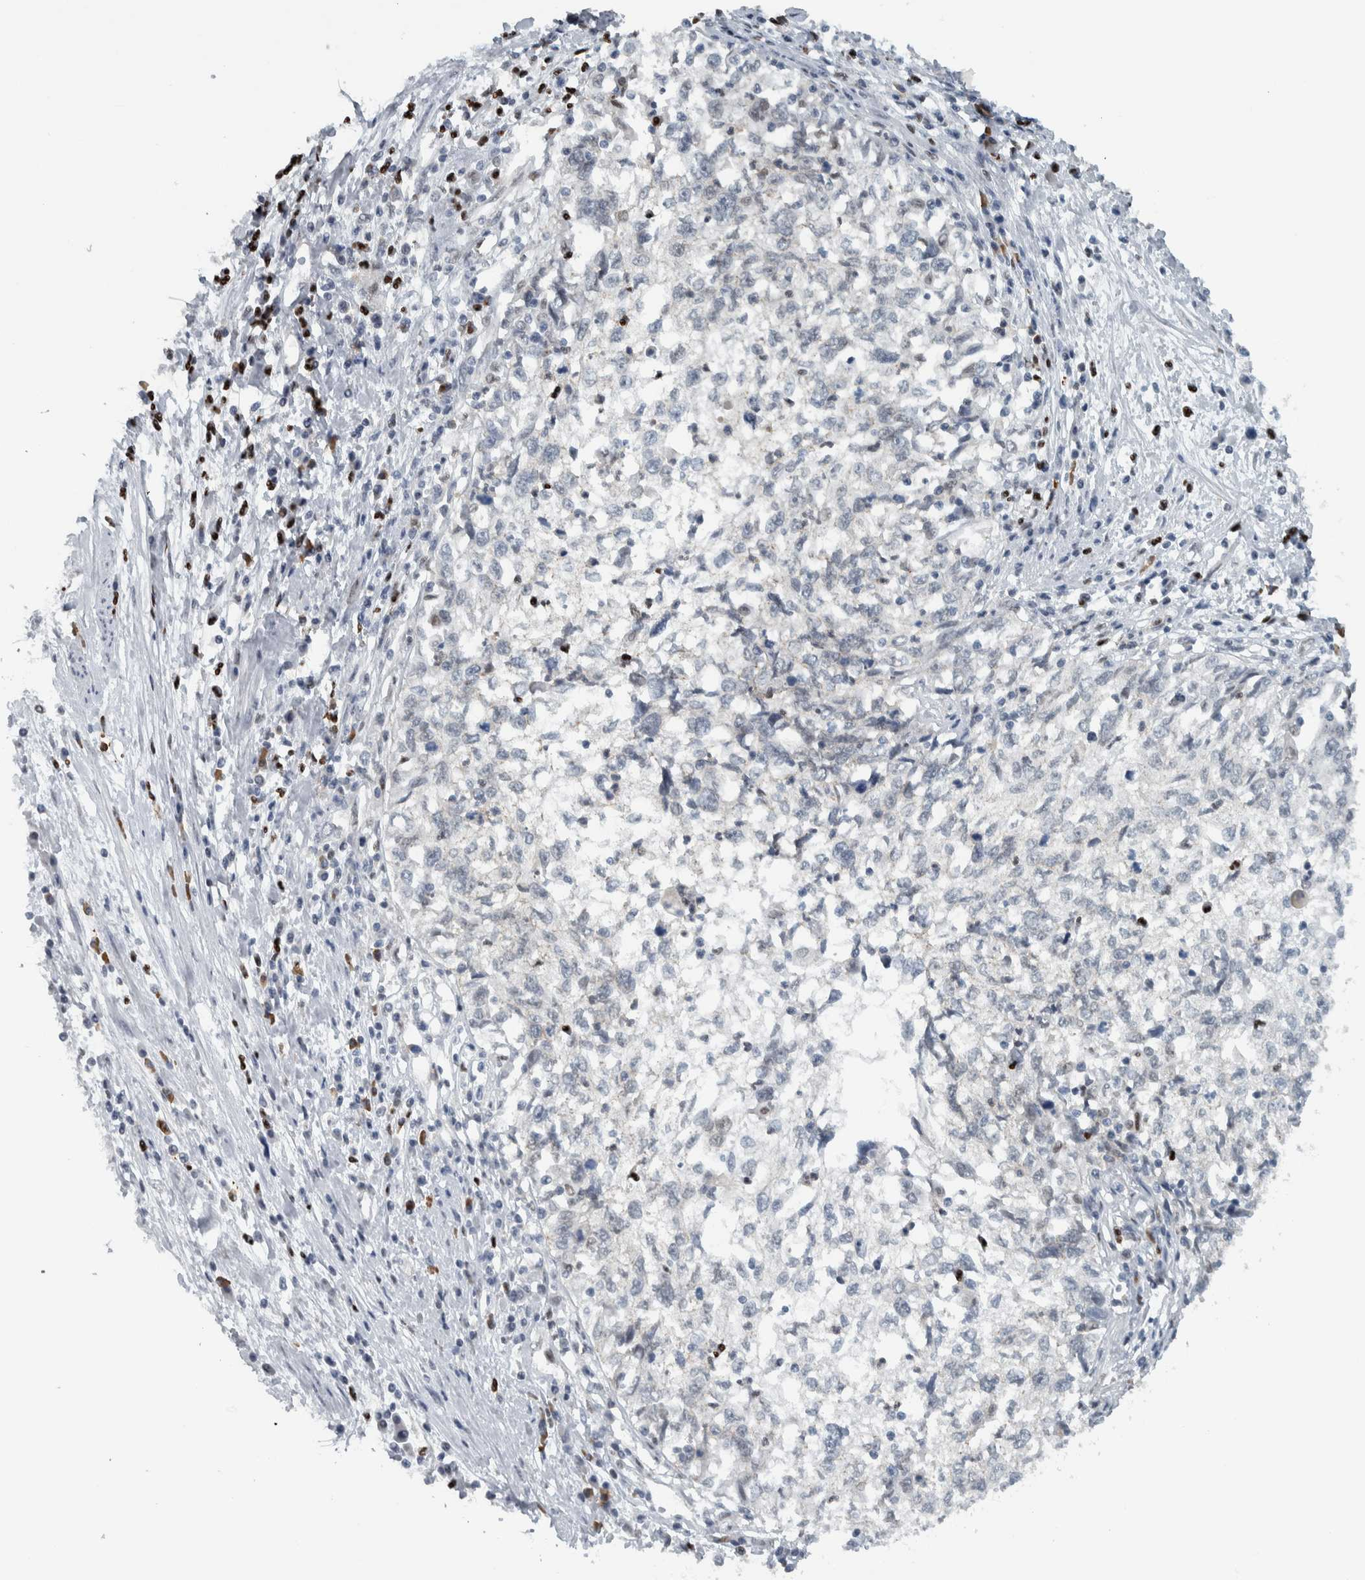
{"staining": {"intensity": "negative", "quantity": "none", "location": "none"}, "tissue": "cervical cancer", "cell_type": "Tumor cells", "image_type": "cancer", "snomed": [{"axis": "morphology", "description": "Squamous cell carcinoma, NOS"}, {"axis": "topography", "description": "Cervix"}], "caption": "Cervical squamous cell carcinoma was stained to show a protein in brown. There is no significant positivity in tumor cells.", "gene": "ADPRM", "patient": {"sex": "female", "age": 57}}